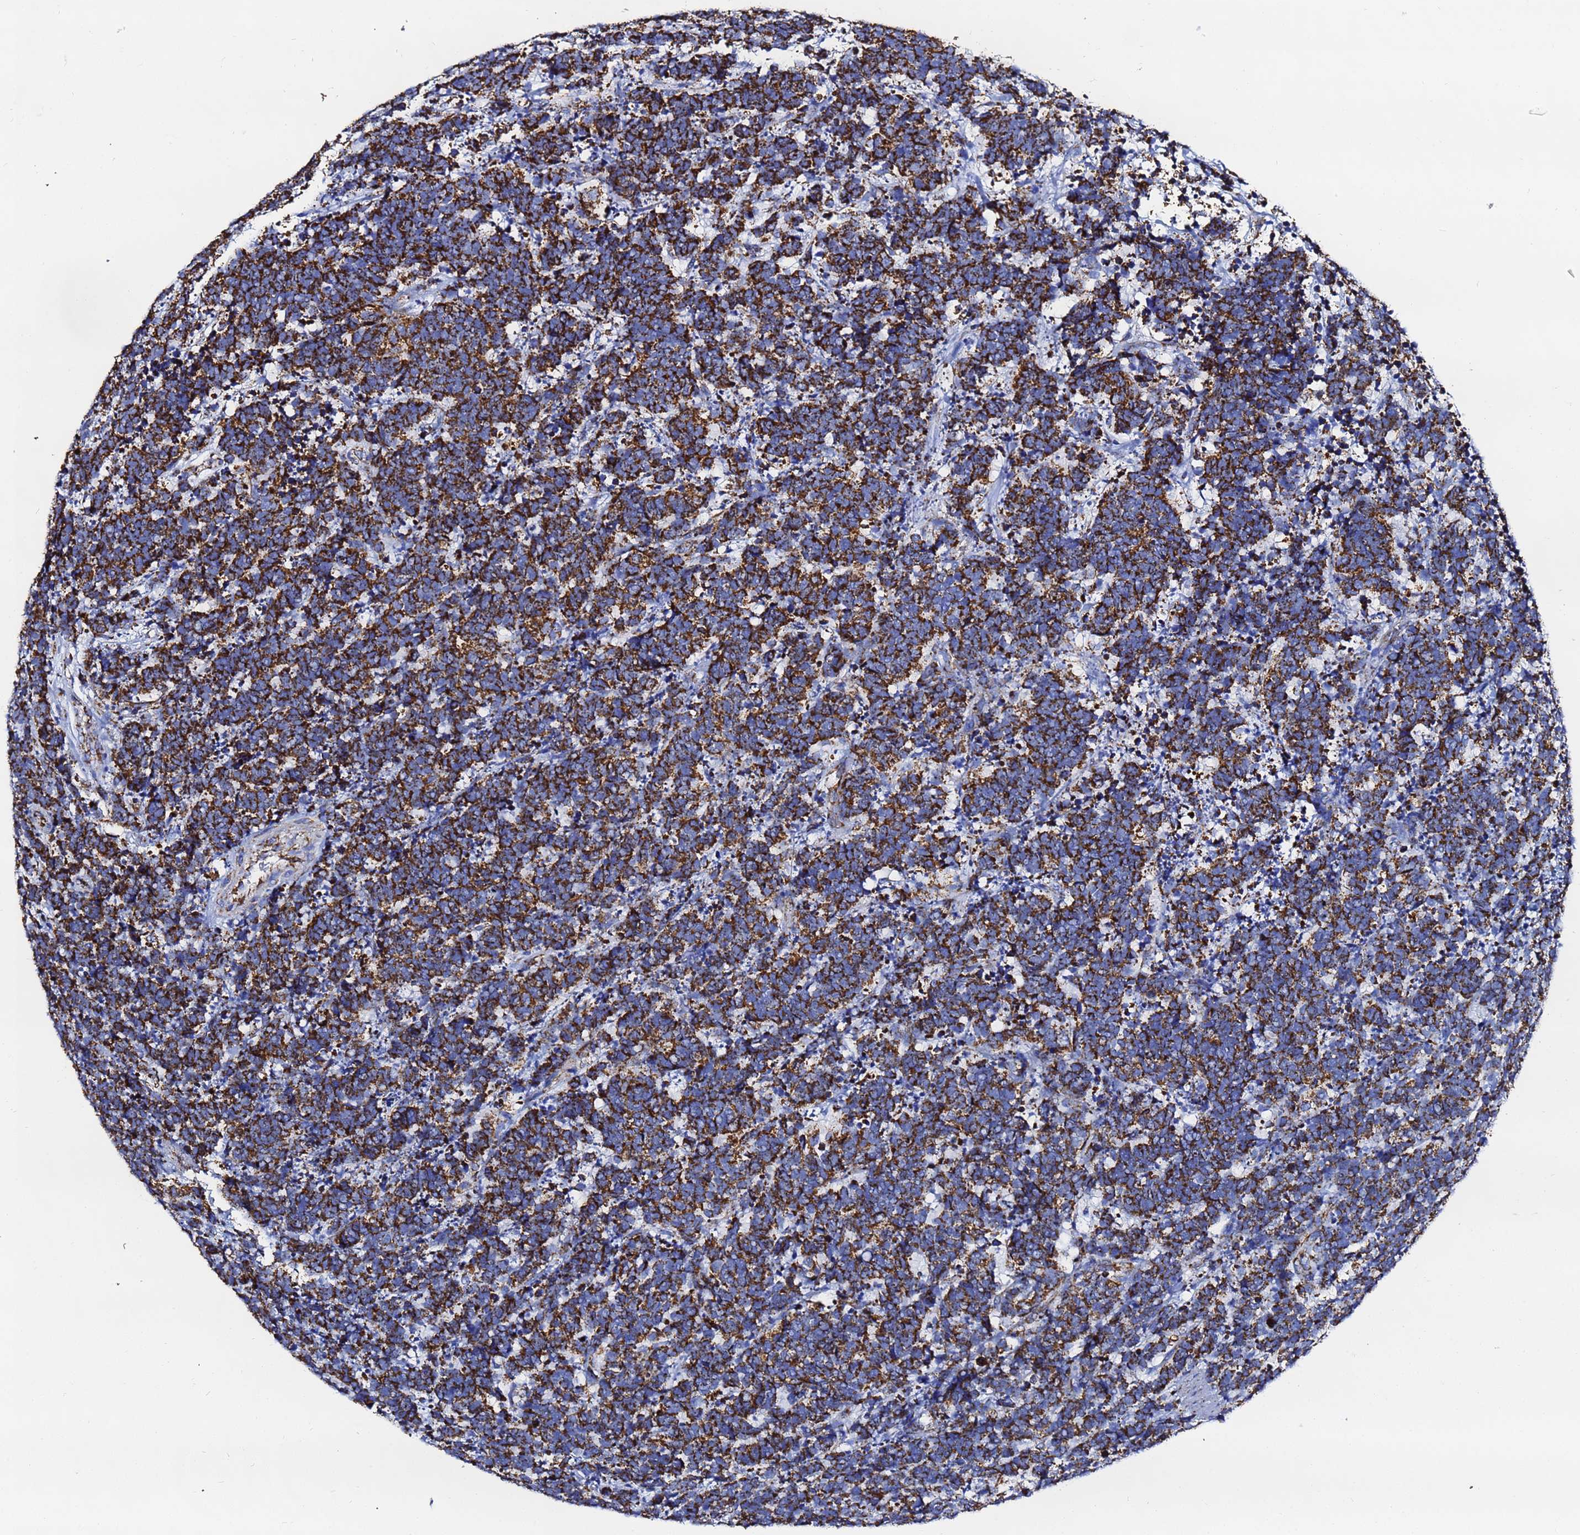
{"staining": {"intensity": "strong", "quantity": ">75%", "location": "cytoplasmic/membranous"}, "tissue": "carcinoid", "cell_type": "Tumor cells", "image_type": "cancer", "snomed": [{"axis": "morphology", "description": "Carcinoma, NOS"}, {"axis": "morphology", "description": "Carcinoid, malignant, NOS"}, {"axis": "topography", "description": "Urinary bladder"}], "caption": "Brown immunohistochemical staining in carcinoid reveals strong cytoplasmic/membranous positivity in approximately >75% of tumor cells.", "gene": "PHB2", "patient": {"sex": "male", "age": 57}}